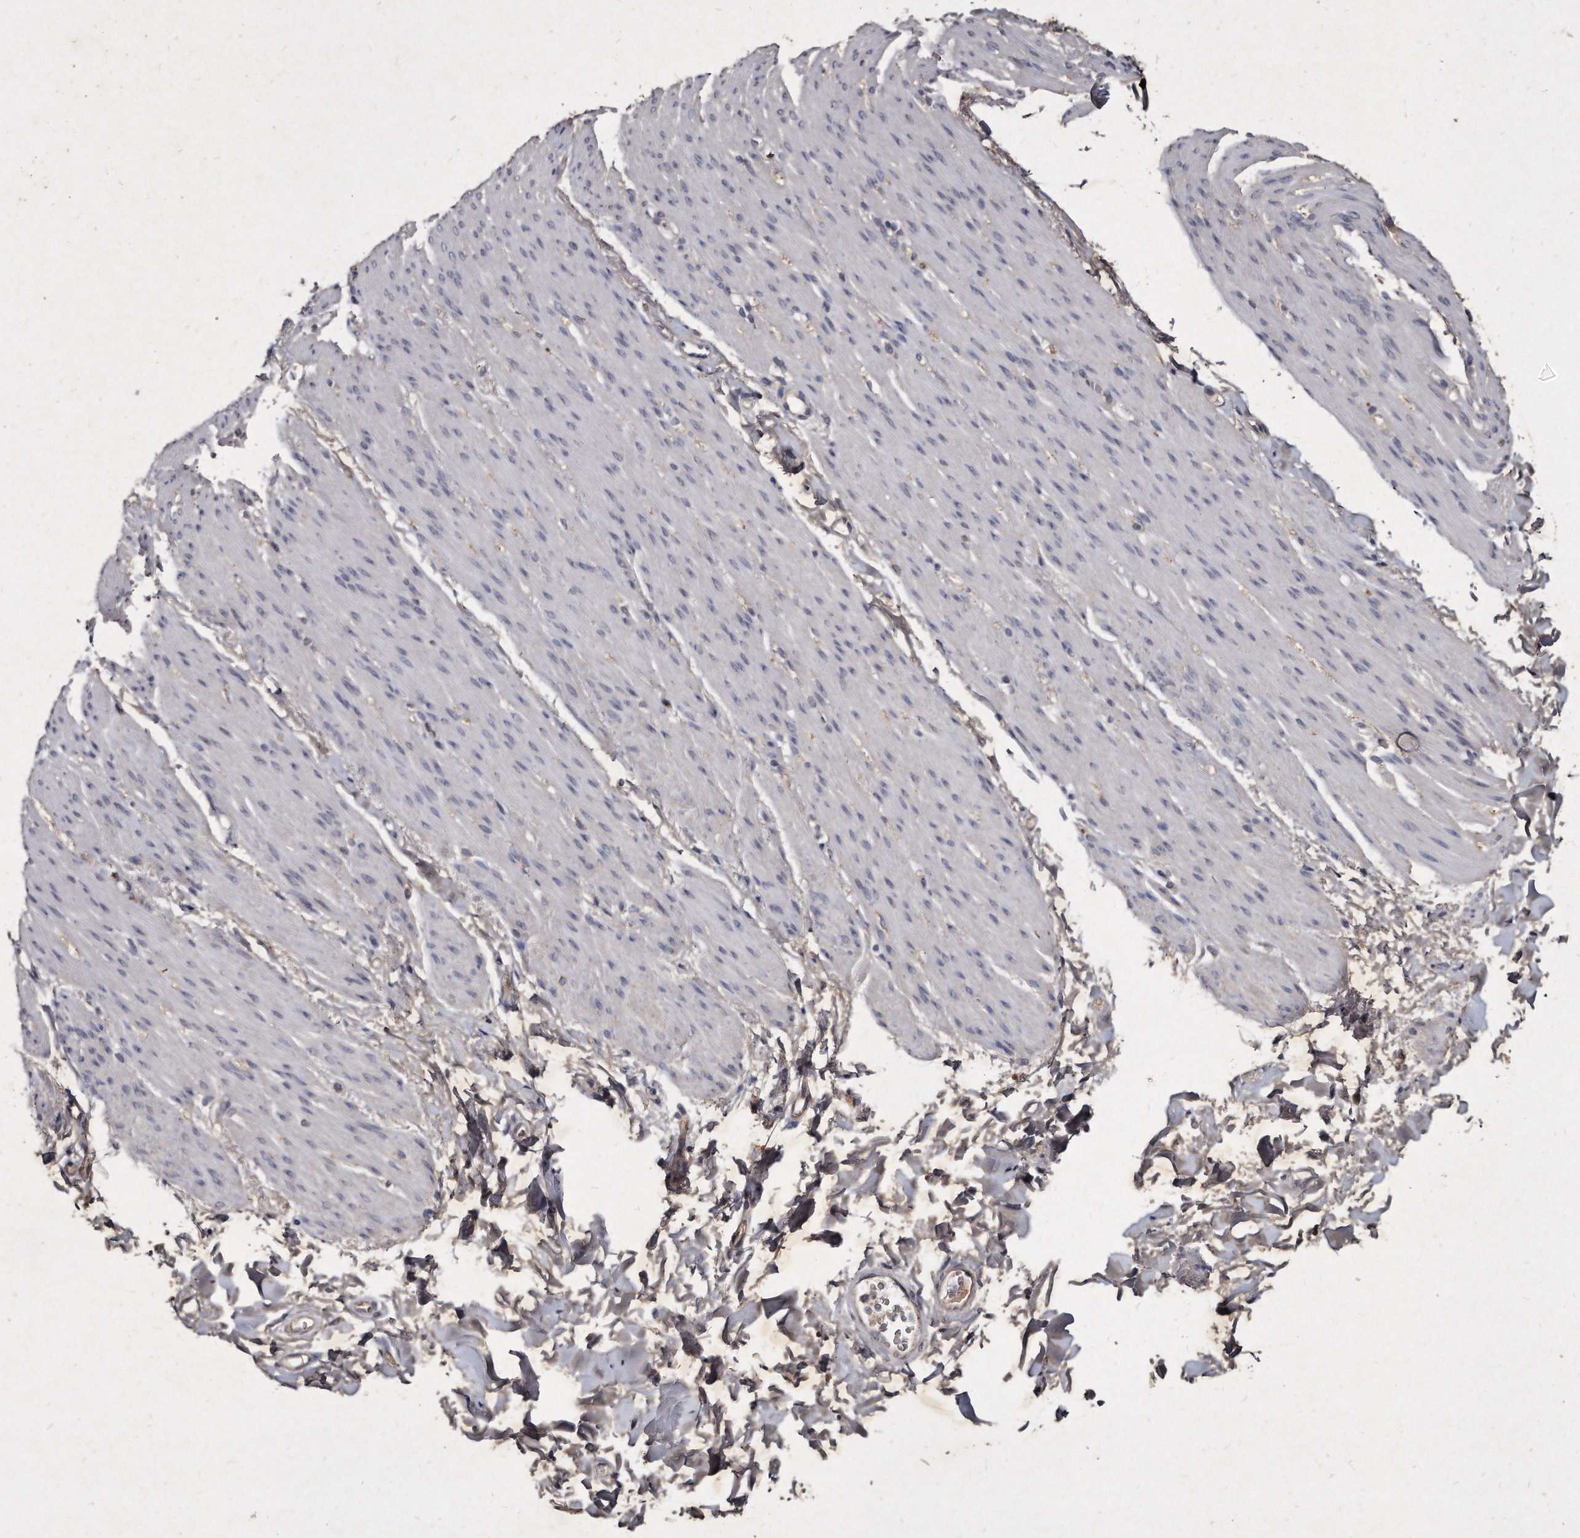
{"staining": {"intensity": "negative", "quantity": "none", "location": "none"}, "tissue": "smooth muscle", "cell_type": "Smooth muscle cells", "image_type": "normal", "snomed": [{"axis": "morphology", "description": "Normal tissue, NOS"}, {"axis": "topography", "description": "Colon"}, {"axis": "topography", "description": "Peripheral nerve tissue"}], "caption": "Immunohistochemical staining of benign smooth muscle shows no significant positivity in smooth muscle cells. (Stains: DAB (3,3'-diaminobenzidine) immunohistochemistry with hematoxylin counter stain, Microscopy: brightfield microscopy at high magnification).", "gene": "KLHDC3", "patient": {"sex": "female", "age": 61}}